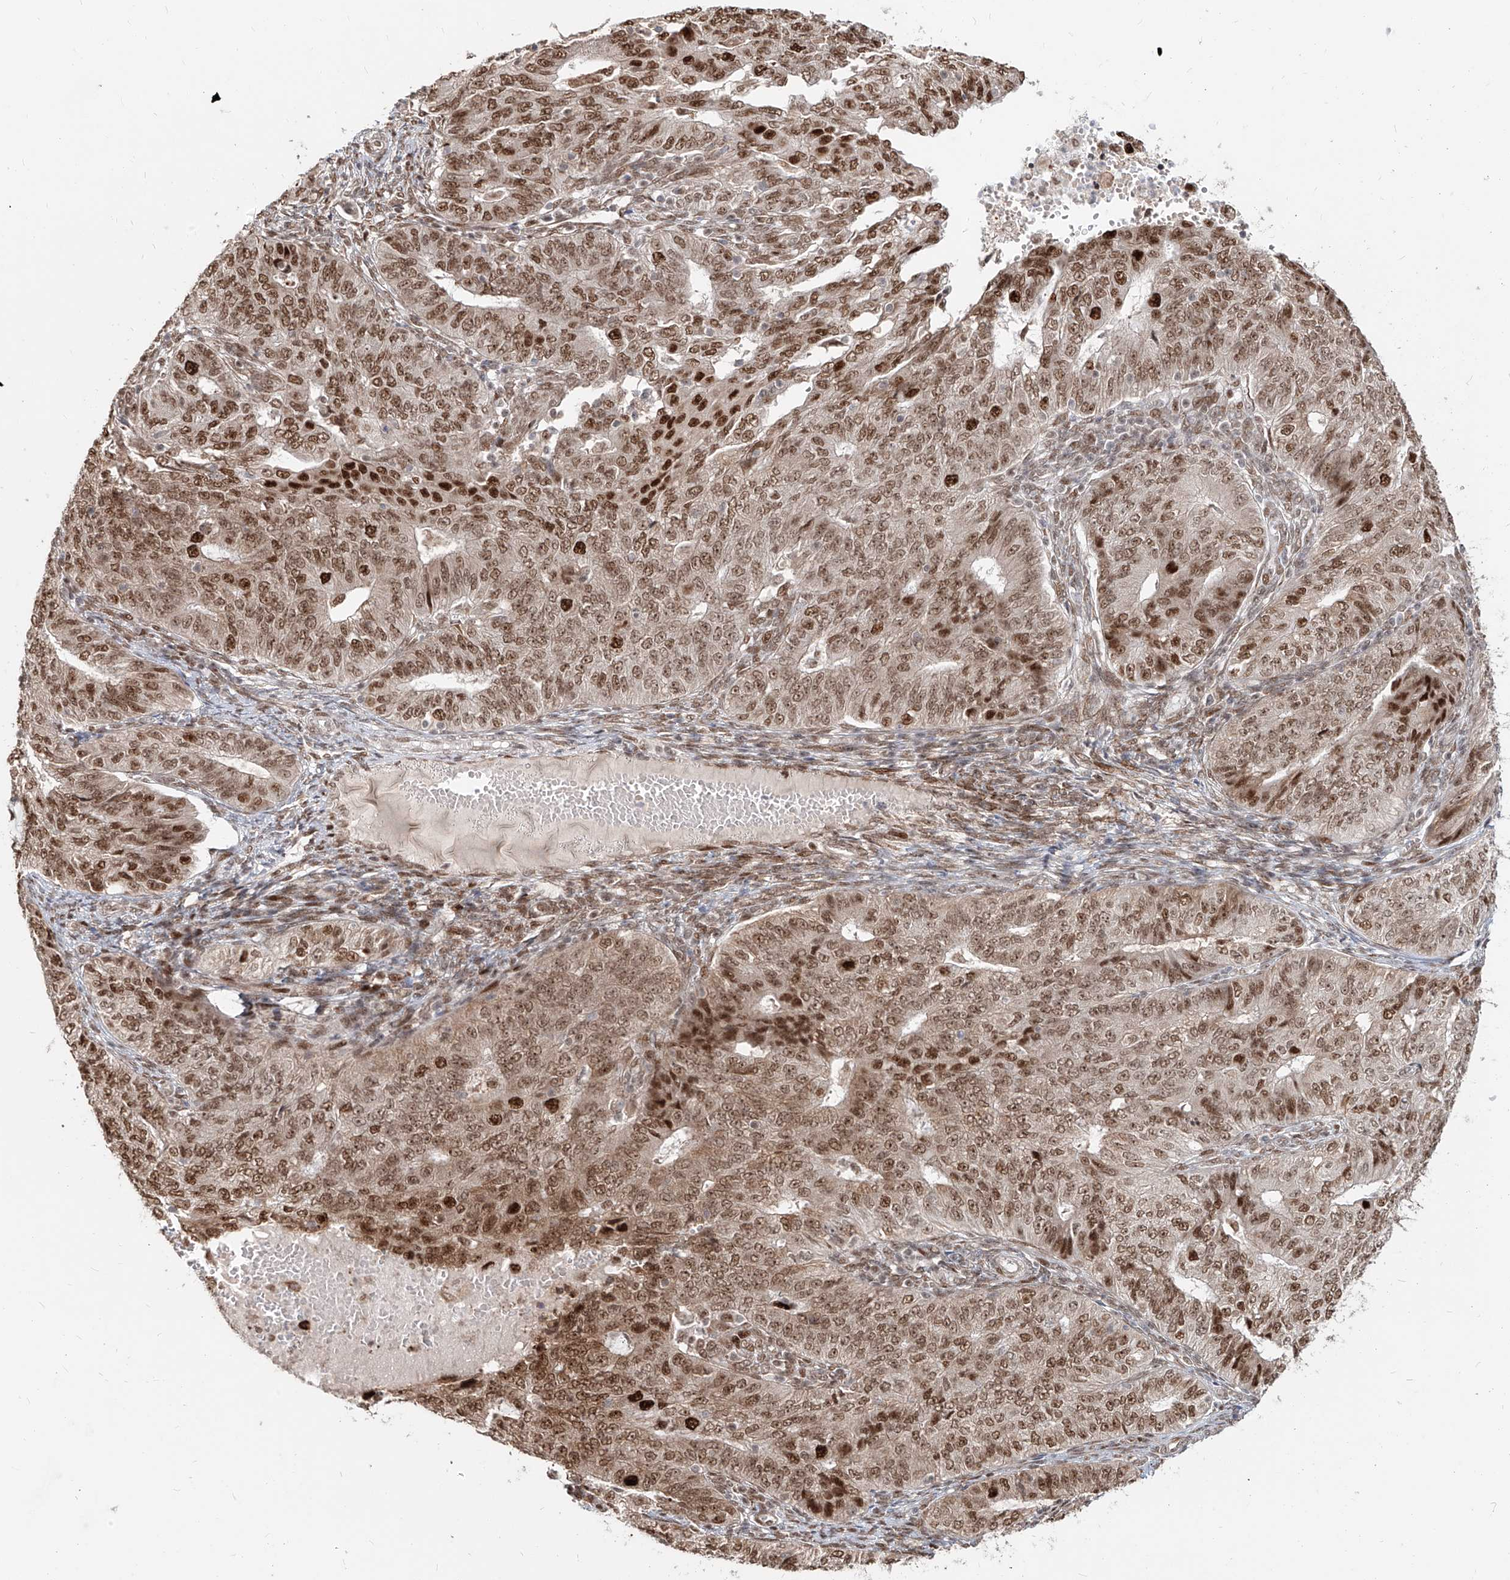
{"staining": {"intensity": "moderate", "quantity": ">75%", "location": "nuclear"}, "tissue": "endometrial cancer", "cell_type": "Tumor cells", "image_type": "cancer", "snomed": [{"axis": "morphology", "description": "Adenocarcinoma, NOS"}, {"axis": "topography", "description": "Endometrium"}], "caption": "Moderate nuclear expression for a protein is present in approximately >75% of tumor cells of endometrial adenocarcinoma using IHC.", "gene": "ZNF710", "patient": {"sex": "female", "age": 32}}